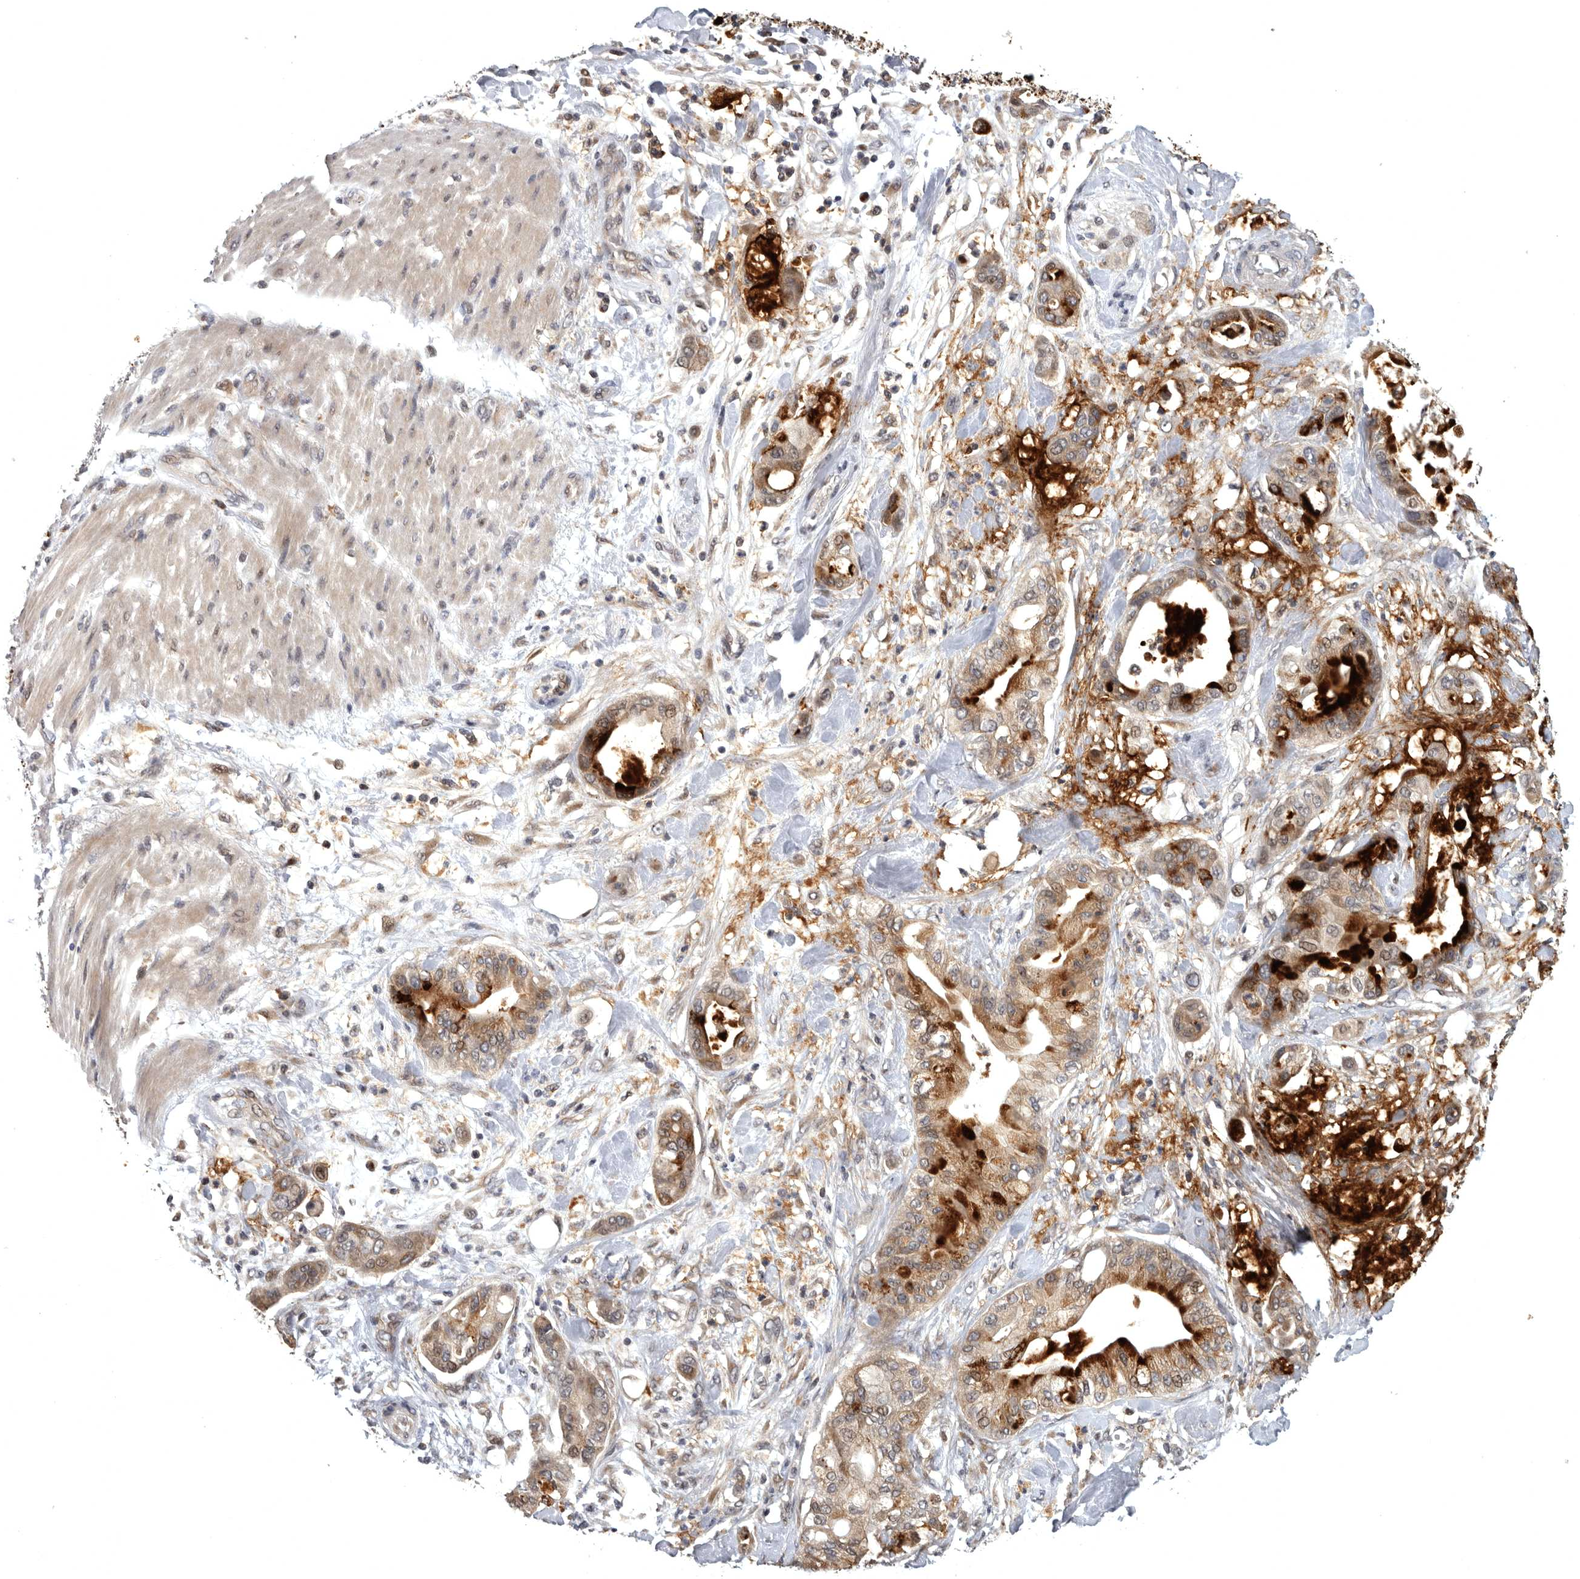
{"staining": {"intensity": "strong", "quantity": ">75%", "location": "cytoplasmic/membranous"}, "tissue": "pancreatic cancer", "cell_type": "Tumor cells", "image_type": "cancer", "snomed": [{"axis": "morphology", "description": "Adenocarcinoma, NOS"}, {"axis": "morphology", "description": "Adenocarcinoma, metastatic, NOS"}, {"axis": "topography", "description": "Lymph node"}, {"axis": "topography", "description": "Pancreas"}, {"axis": "topography", "description": "Duodenum"}], "caption": "A high amount of strong cytoplasmic/membranous expression is appreciated in about >75% of tumor cells in adenocarcinoma (pancreatic) tissue.", "gene": "MAN2A1", "patient": {"sex": "female", "age": 64}}